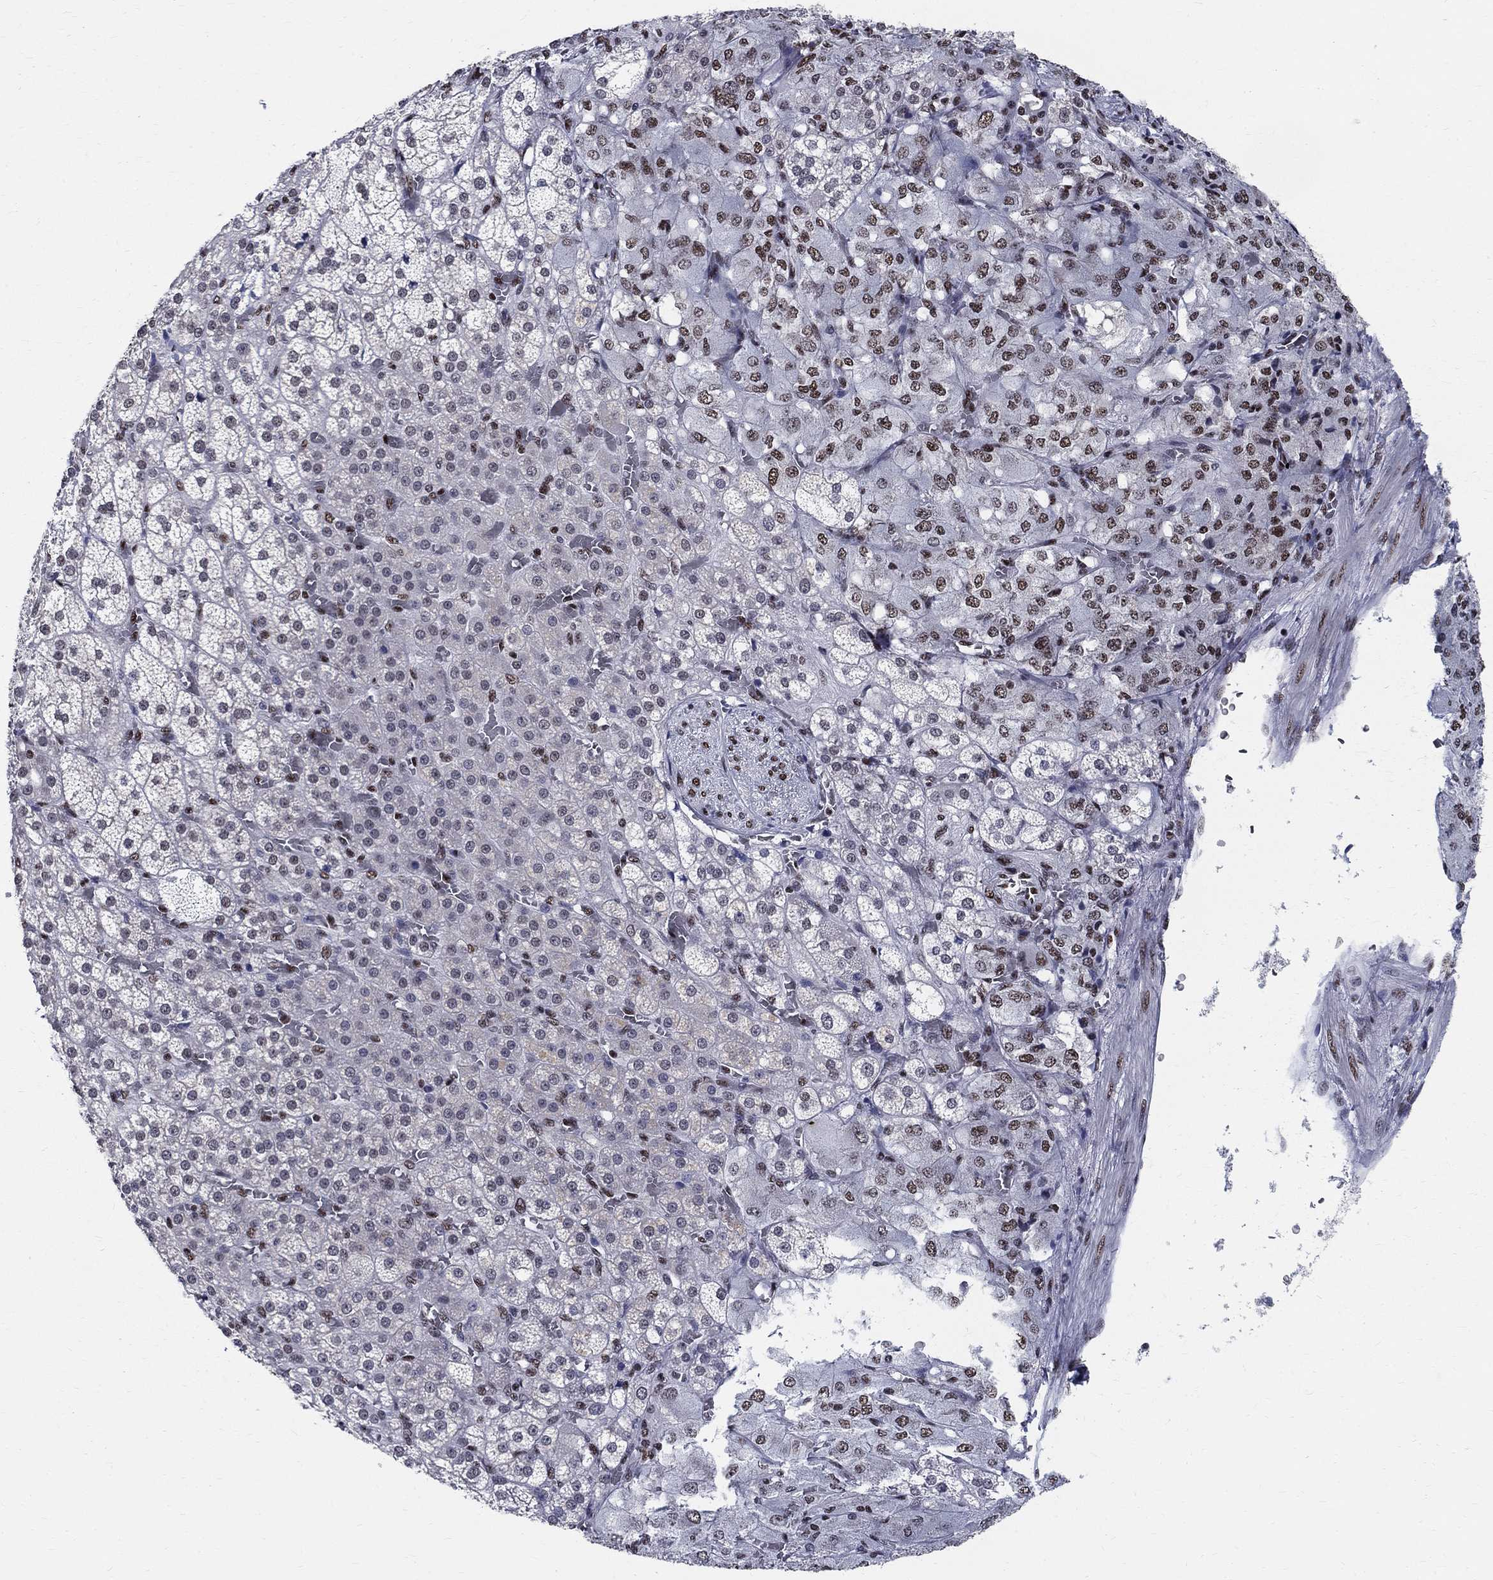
{"staining": {"intensity": "strong", "quantity": "<25%", "location": "nuclear"}, "tissue": "adrenal gland", "cell_type": "Glandular cells", "image_type": "normal", "snomed": [{"axis": "morphology", "description": "Normal tissue, NOS"}, {"axis": "topography", "description": "Adrenal gland"}], "caption": "Immunohistochemistry (IHC) histopathology image of normal human adrenal gland stained for a protein (brown), which reveals medium levels of strong nuclear staining in approximately <25% of glandular cells.", "gene": "FBXO16", "patient": {"sex": "female", "age": 60}}